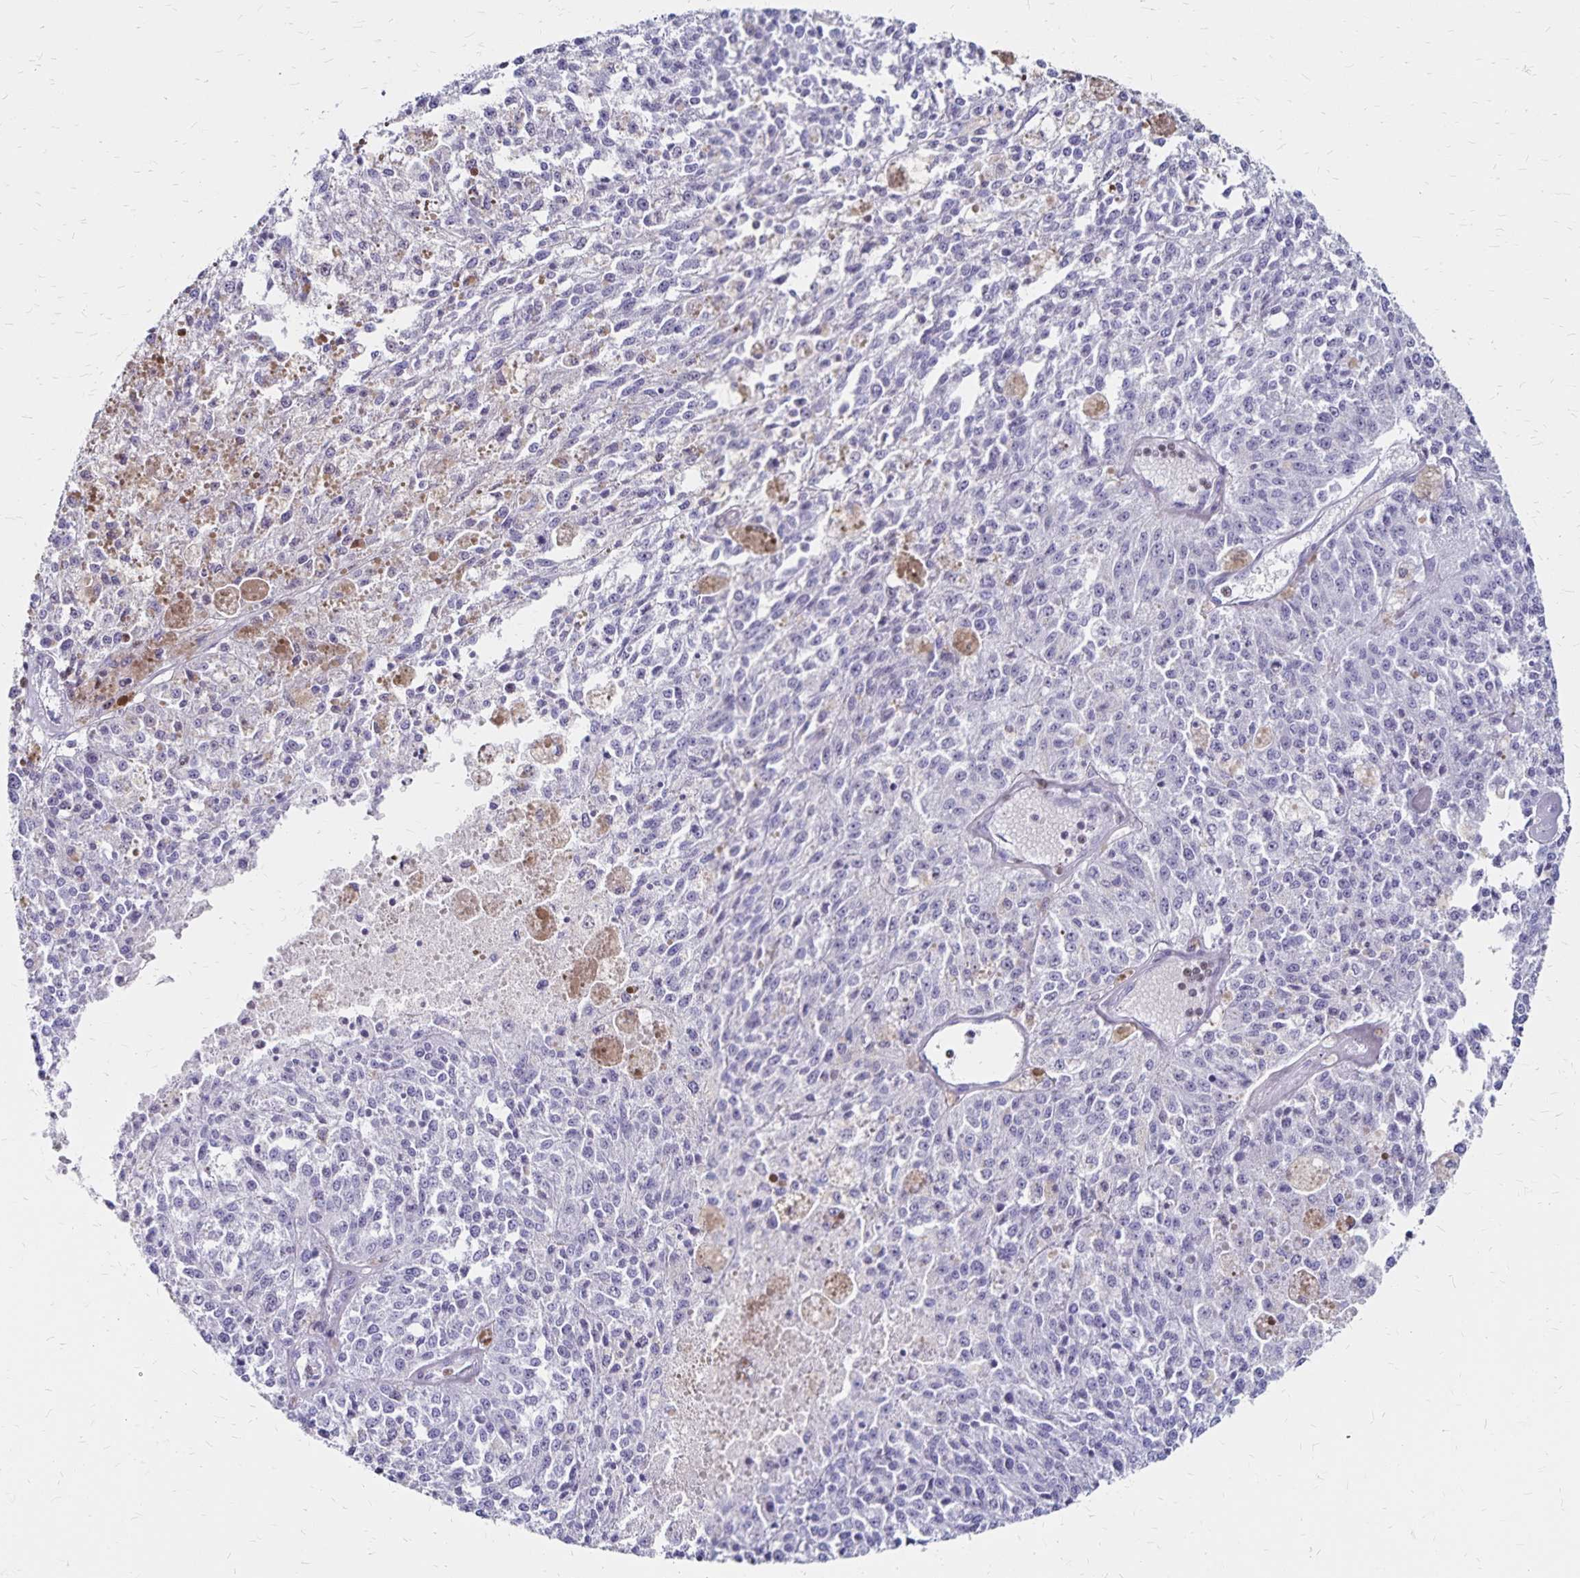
{"staining": {"intensity": "negative", "quantity": "none", "location": "none"}, "tissue": "melanoma", "cell_type": "Tumor cells", "image_type": "cancer", "snomed": [{"axis": "morphology", "description": "Malignant melanoma, Metastatic site"}, {"axis": "topography", "description": "Lymph node"}], "caption": "The histopathology image exhibits no staining of tumor cells in melanoma. The staining was performed using DAB to visualize the protein expression in brown, while the nuclei were stained in blue with hematoxylin (Magnification: 20x).", "gene": "IKZF1", "patient": {"sex": "female", "age": 64}}